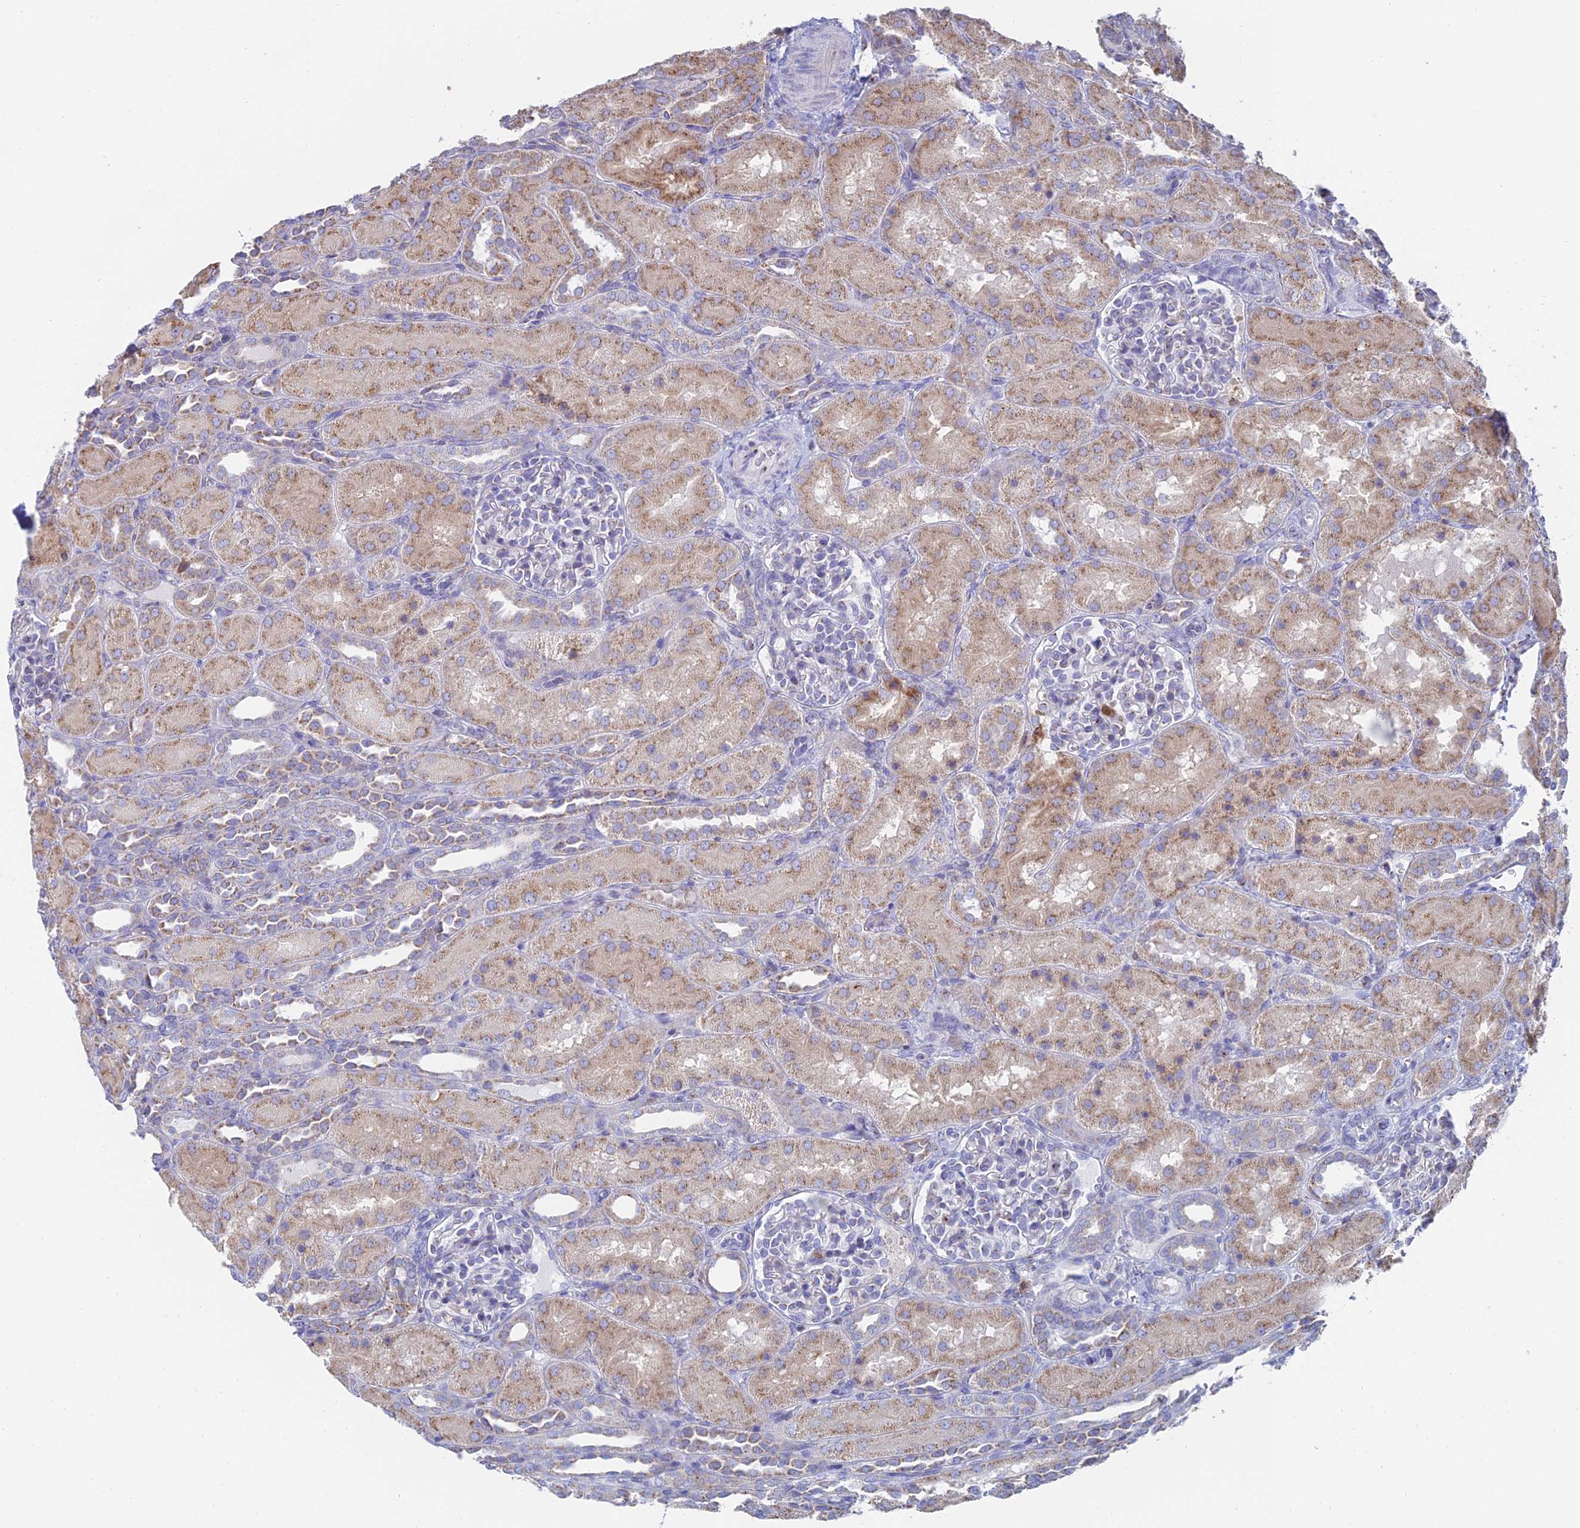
{"staining": {"intensity": "negative", "quantity": "none", "location": "none"}, "tissue": "kidney", "cell_type": "Cells in glomeruli", "image_type": "normal", "snomed": [{"axis": "morphology", "description": "Normal tissue, NOS"}, {"axis": "topography", "description": "Kidney"}], "caption": "Immunohistochemistry micrograph of normal kidney: kidney stained with DAB exhibits no significant protein positivity in cells in glomeruli.", "gene": "ENSG00000267561", "patient": {"sex": "male", "age": 1}}